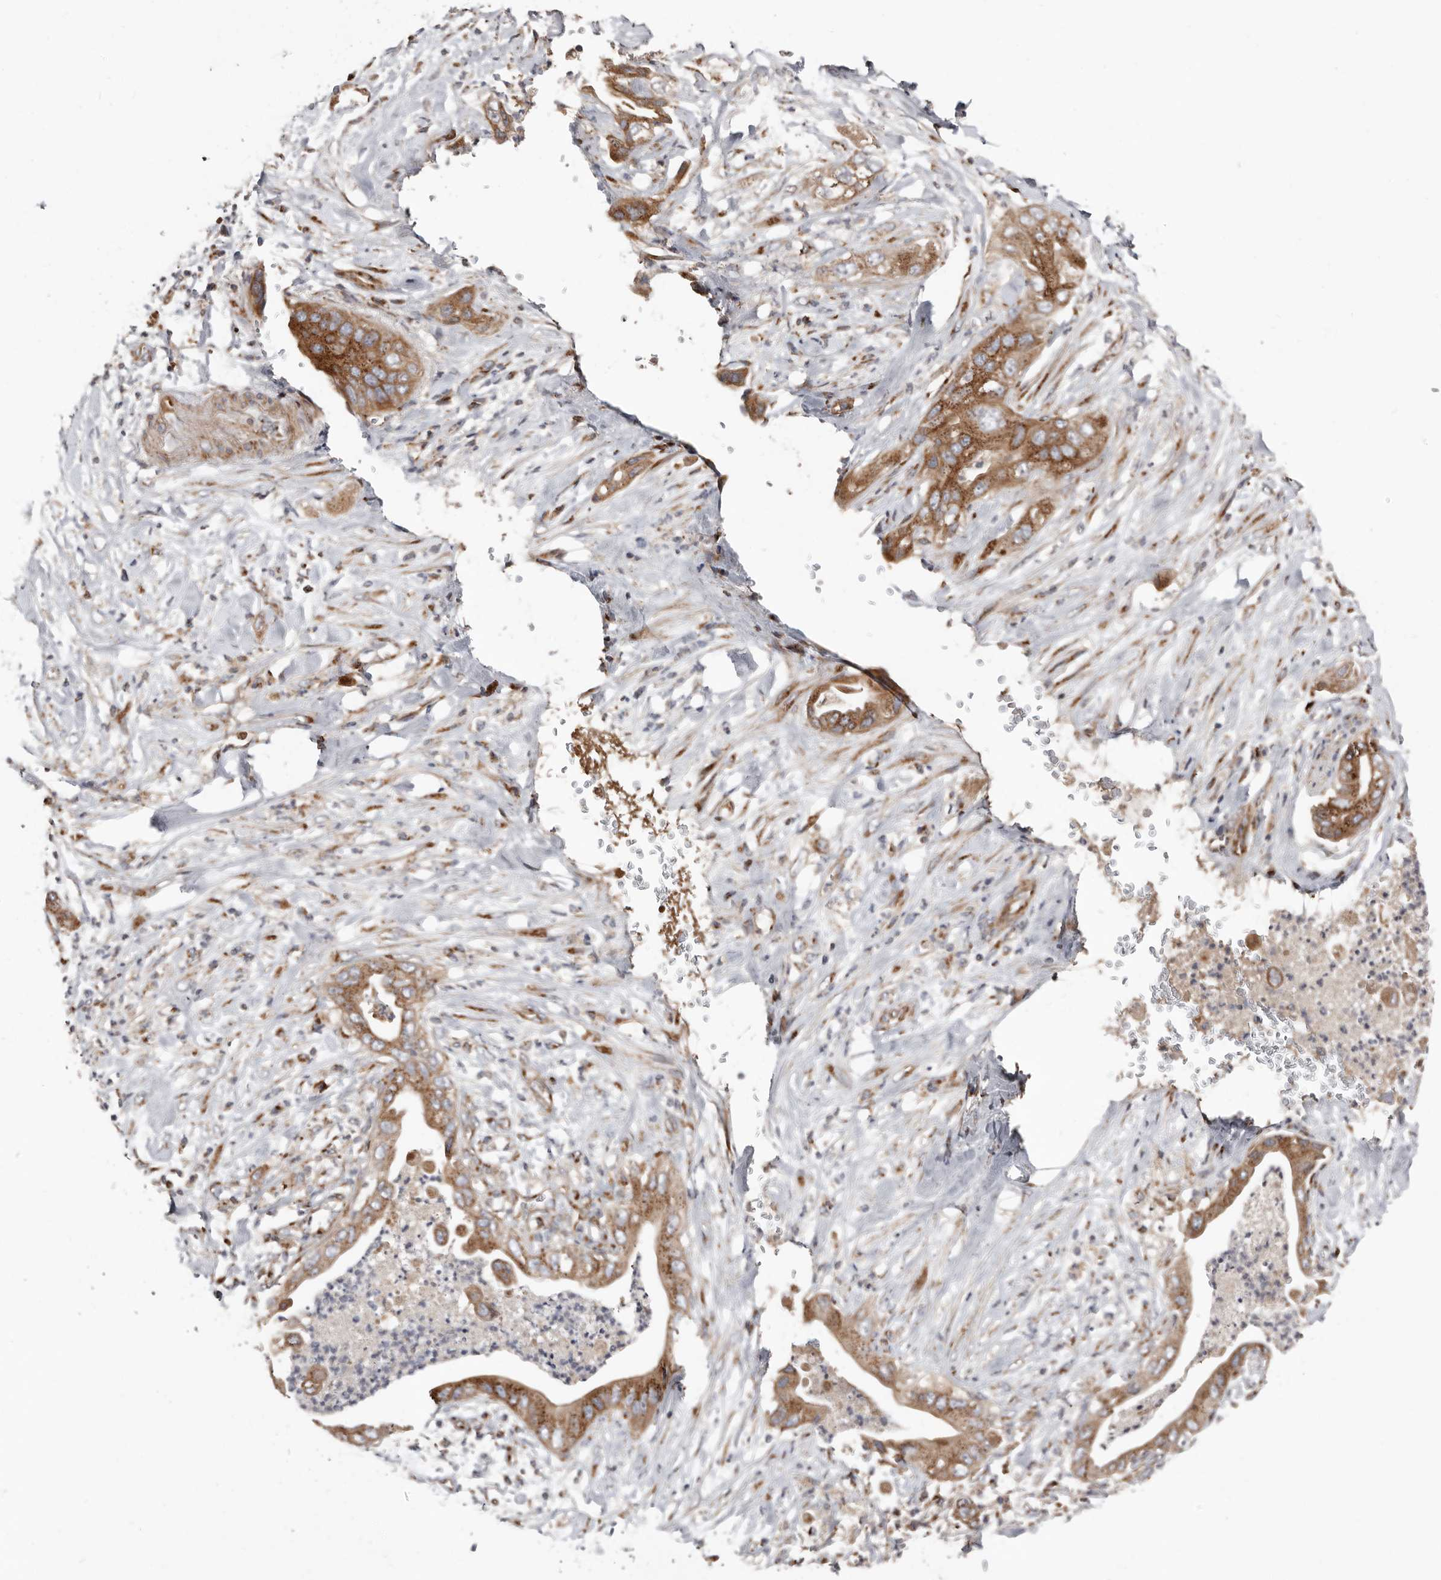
{"staining": {"intensity": "moderate", "quantity": ">75%", "location": "cytoplasmic/membranous"}, "tissue": "pancreatic cancer", "cell_type": "Tumor cells", "image_type": "cancer", "snomed": [{"axis": "morphology", "description": "Adenocarcinoma, NOS"}, {"axis": "topography", "description": "Pancreas"}], "caption": "IHC of pancreatic adenocarcinoma demonstrates medium levels of moderate cytoplasmic/membranous staining in approximately >75% of tumor cells.", "gene": "COG1", "patient": {"sex": "female", "age": 78}}